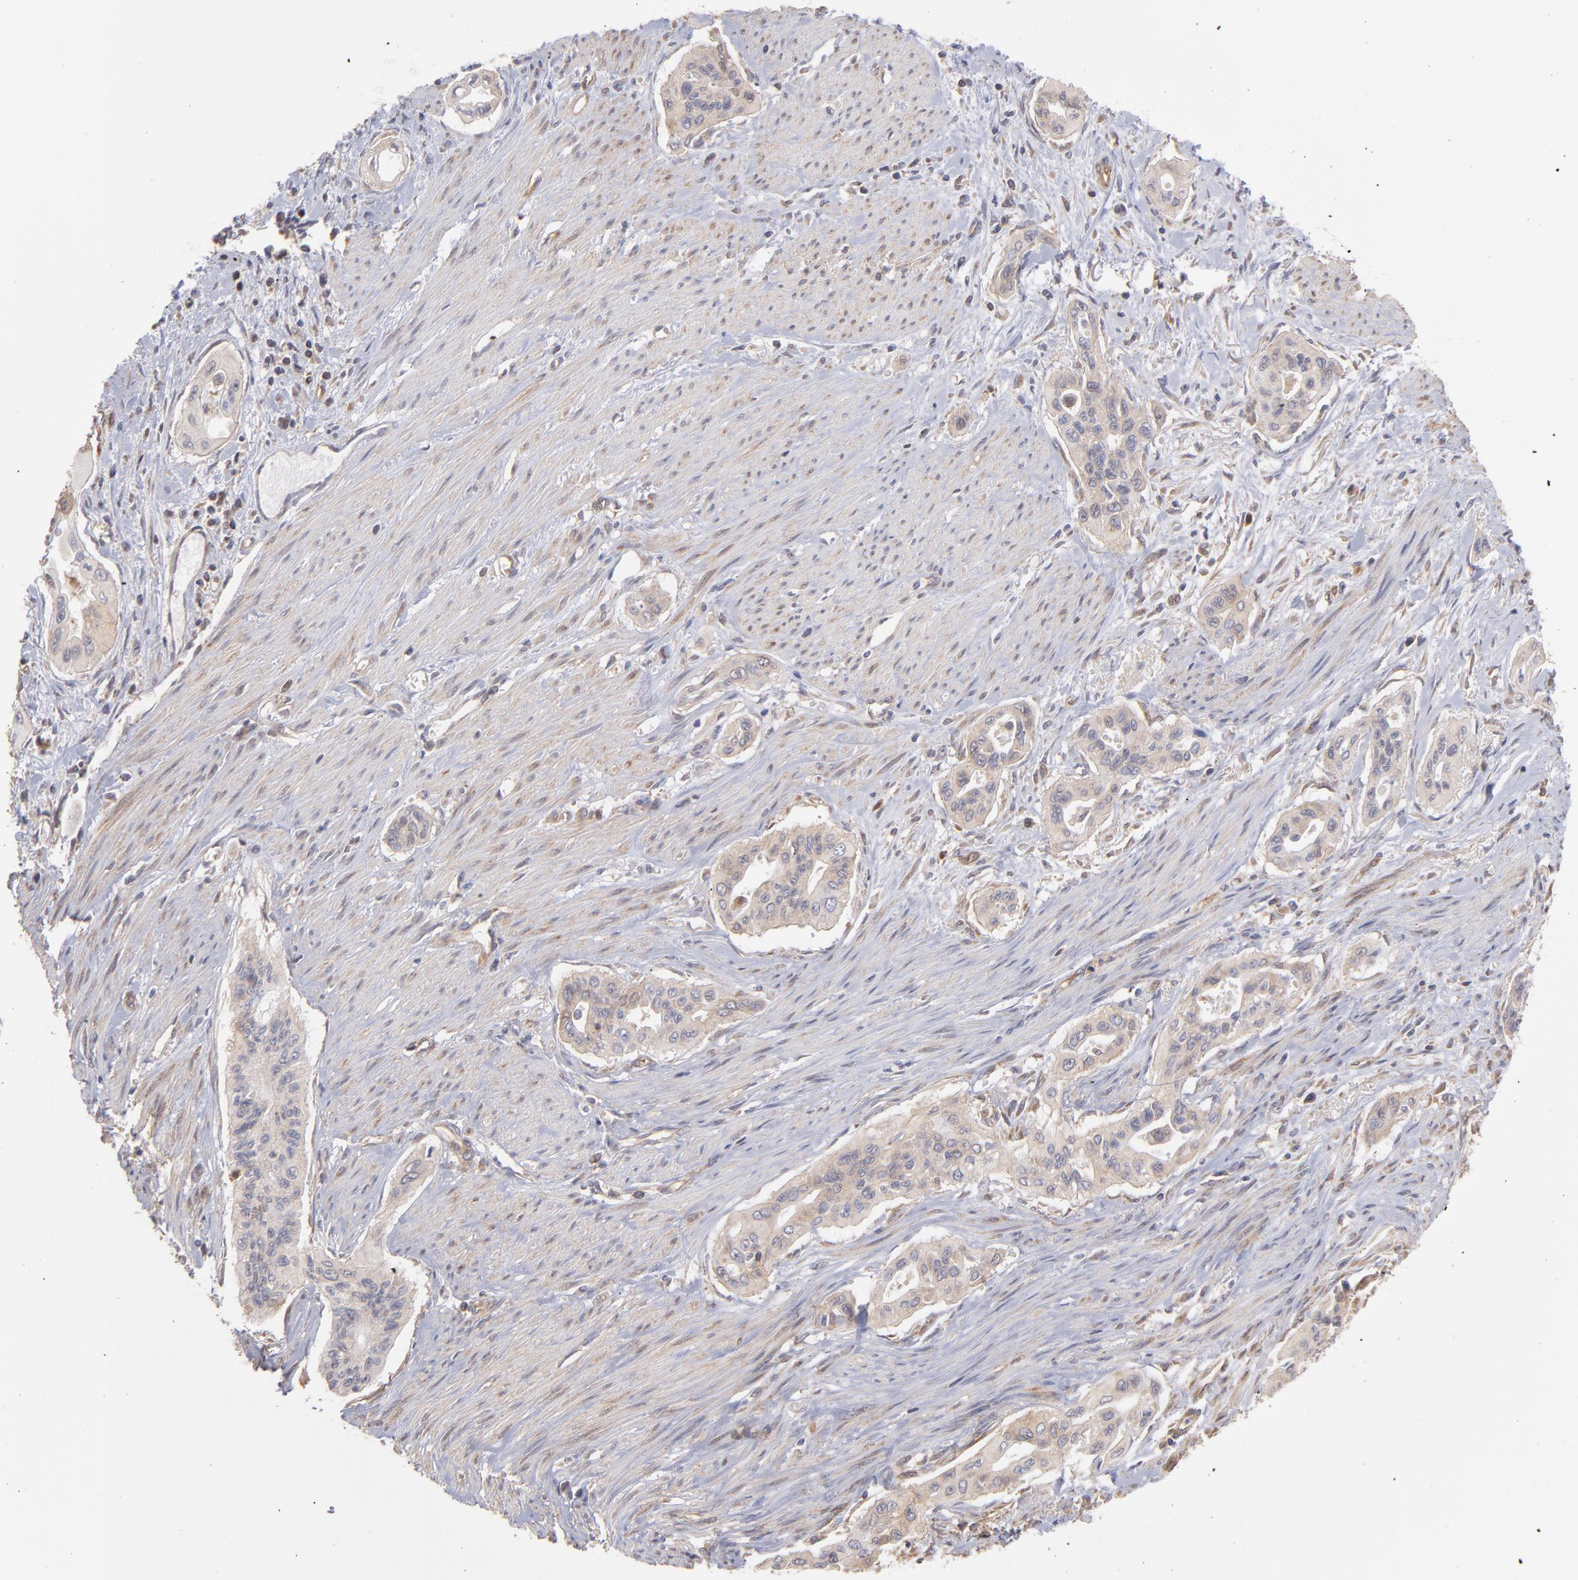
{"staining": {"intensity": "weak", "quantity": ">75%", "location": "cytoplasmic/membranous"}, "tissue": "pancreatic cancer", "cell_type": "Tumor cells", "image_type": "cancer", "snomed": [{"axis": "morphology", "description": "Adenocarcinoma, NOS"}, {"axis": "topography", "description": "Pancreas"}], "caption": "Brown immunohistochemical staining in pancreatic adenocarcinoma reveals weak cytoplasmic/membranous expression in about >75% of tumor cells.", "gene": "MAPRE1", "patient": {"sex": "male", "age": 77}}